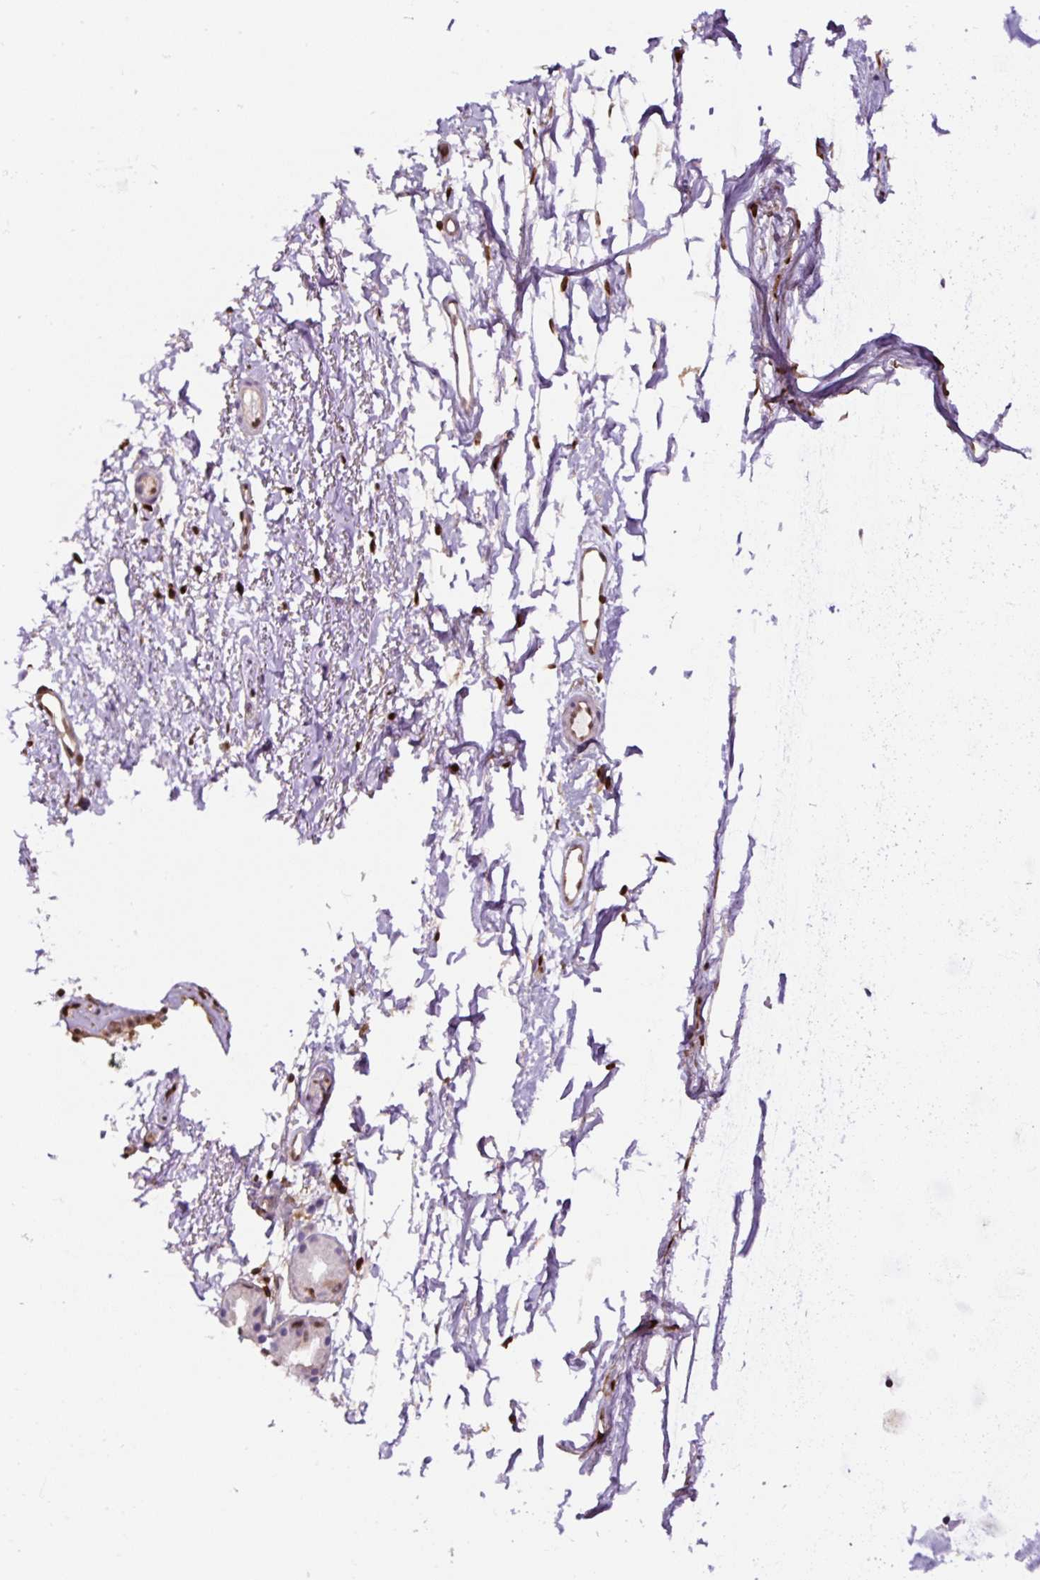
{"staining": {"intensity": "moderate", "quantity": "25%-75%", "location": "cytoplasmic/membranous,nuclear"}, "tissue": "soft tissue", "cell_type": "Chondrocytes", "image_type": "normal", "snomed": [{"axis": "morphology", "description": "Normal tissue, NOS"}, {"axis": "topography", "description": "Cartilage tissue"}, {"axis": "topography", "description": "Nasopharynx"}], "caption": "Moderate cytoplasmic/membranous,nuclear expression for a protein is seen in approximately 25%-75% of chondrocytes of normal soft tissue using immunohistochemistry (IHC).", "gene": "ANXA1", "patient": {"sex": "male", "age": 56}}